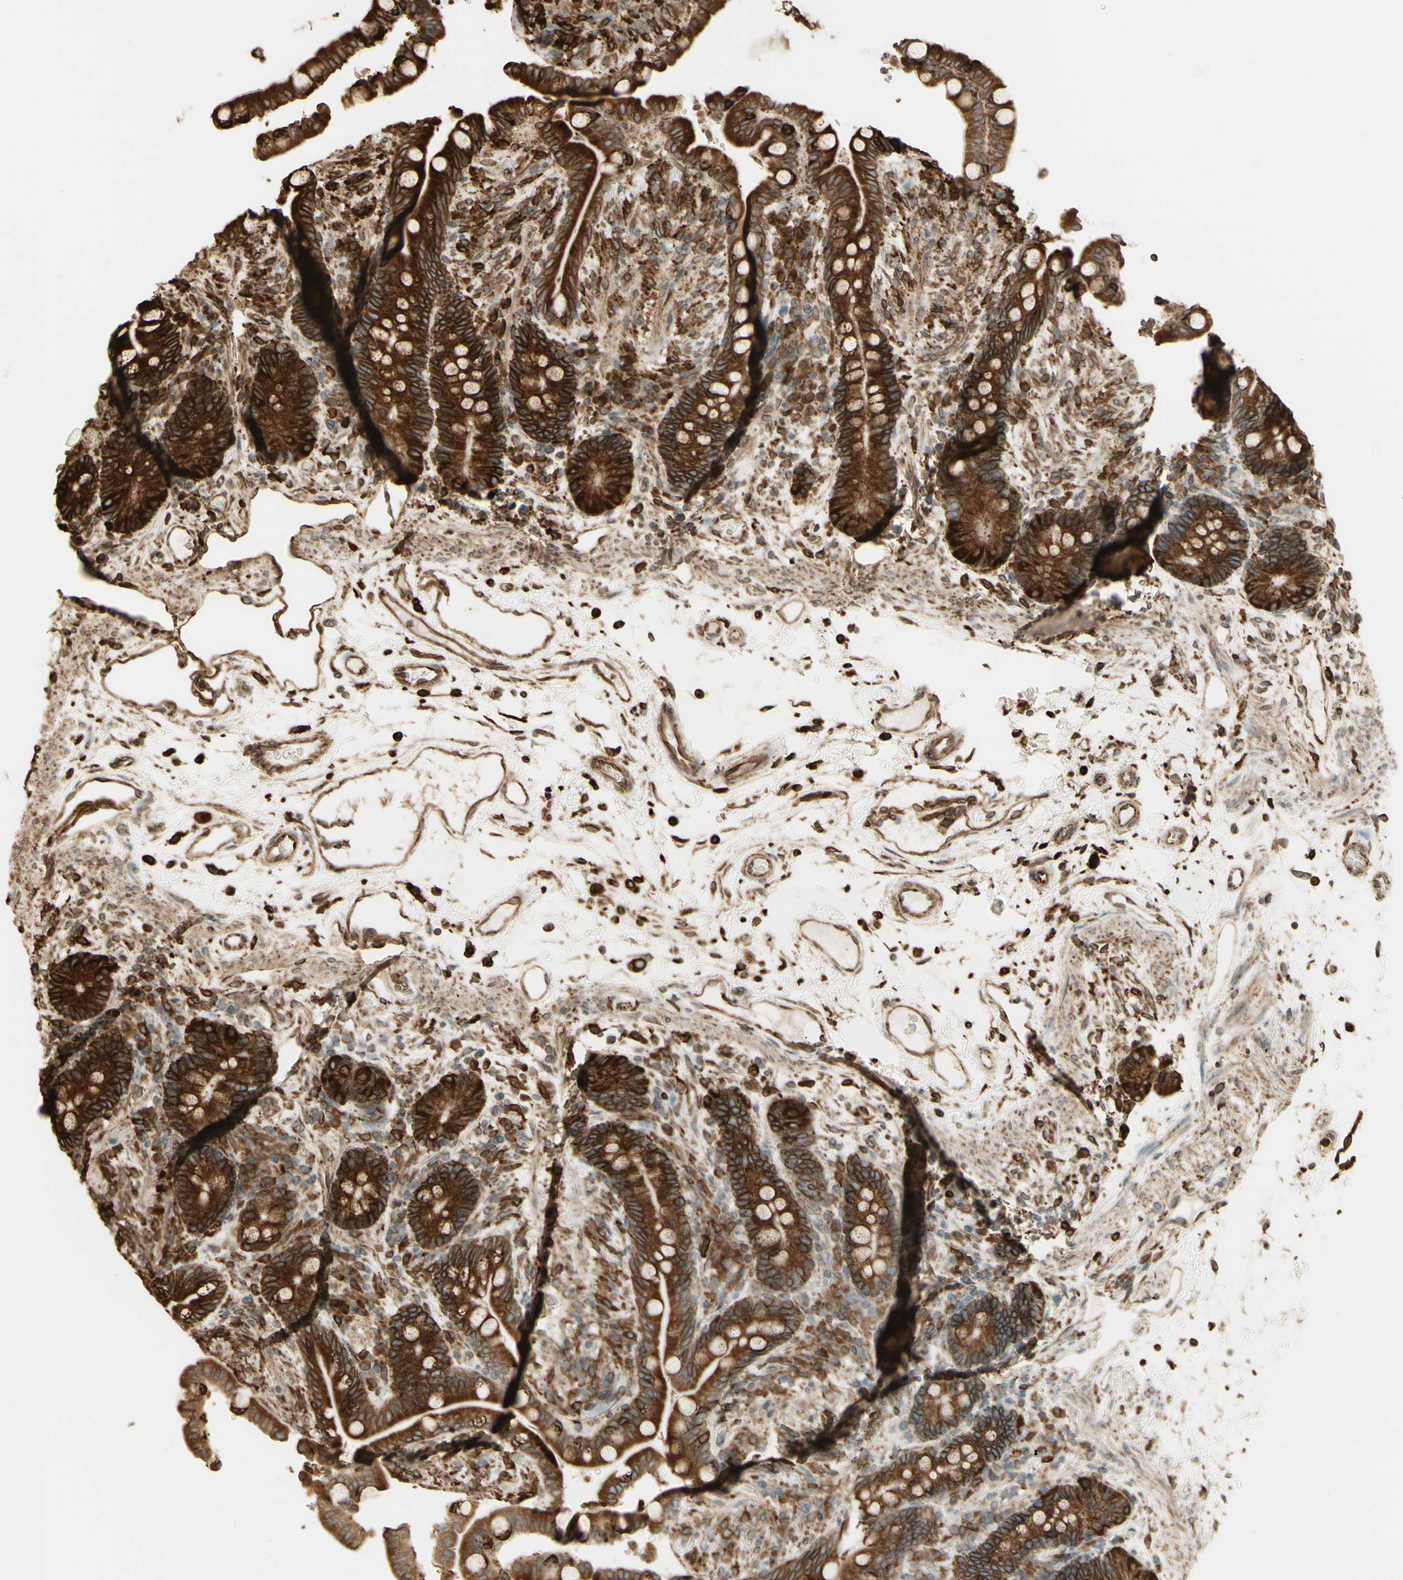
{"staining": {"intensity": "strong", "quantity": ">75%", "location": "cytoplasmic/membranous"}, "tissue": "colon", "cell_type": "Endothelial cells", "image_type": "normal", "snomed": [{"axis": "morphology", "description": "Normal tissue, NOS"}, {"axis": "topography", "description": "Colon"}], "caption": "A high-resolution histopathology image shows immunohistochemistry (IHC) staining of unremarkable colon, which reveals strong cytoplasmic/membranous positivity in about >75% of endothelial cells. (Brightfield microscopy of DAB IHC at high magnification).", "gene": "CANX", "patient": {"sex": "male", "age": 73}}